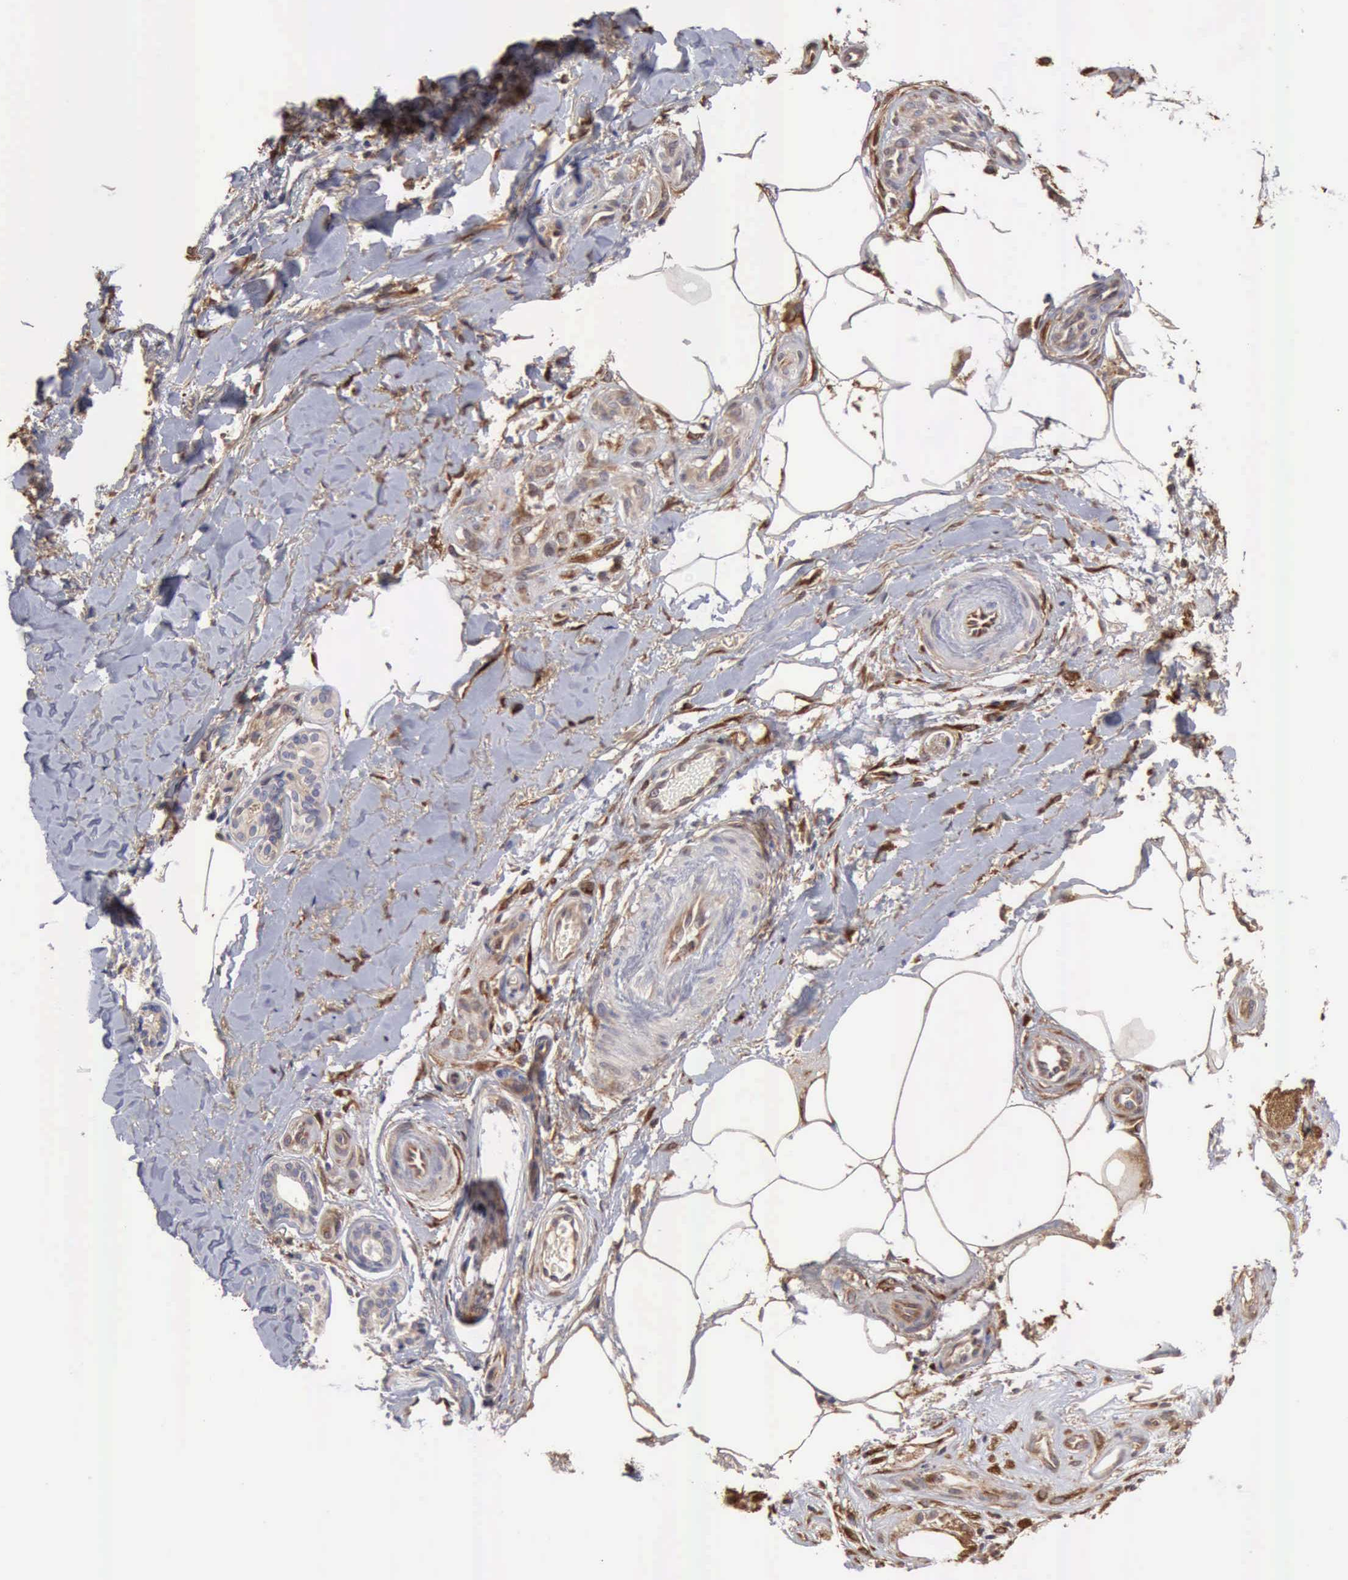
{"staining": {"intensity": "moderate", "quantity": ">75%", "location": "cytoplasmic/membranous"}, "tissue": "melanoma", "cell_type": "Tumor cells", "image_type": "cancer", "snomed": [{"axis": "morphology", "description": "Malignant melanoma, NOS"}, {"axis": "topography", "description": "Skin"}], "caption": "A histopathology image showing moderate cytoplasmic/membranous expression in about >75% of tumor cells in malignant melanoma, as visualized by brown immunohistochemical staining.", "gene": "APOL2", "patient": {"sex": "female", "age": 85}}